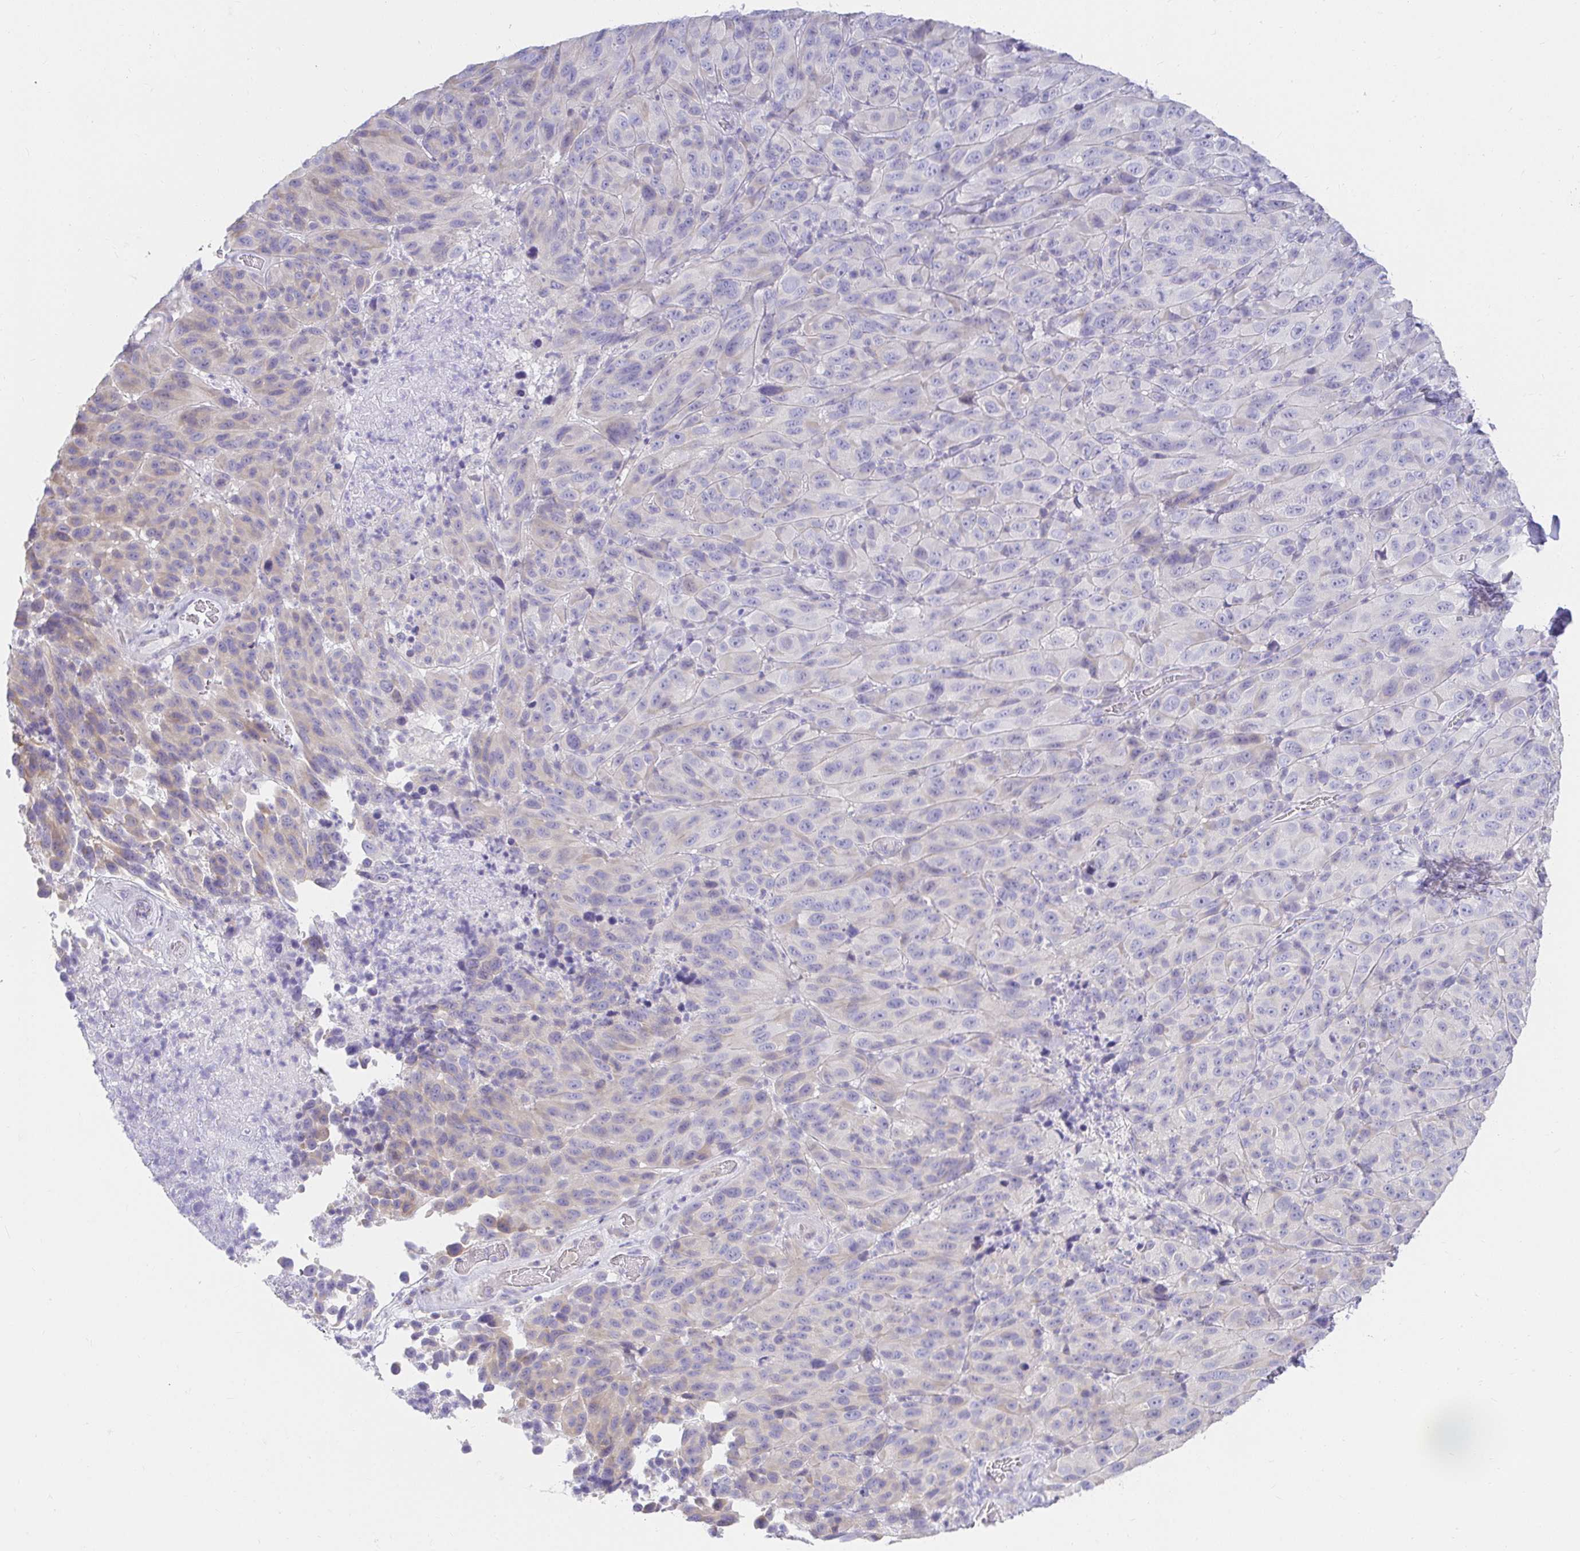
{"staining": {"intensity": "weak", "quantity": "<25%", "location": "cytoplasmic/membranous"}, "tissue": "melanoma", "cell_type": "Tumor cells", "image_type": "cancer", "snomed": [{"axis": "morphology", "description": "Malignant melanoma, NOS"}, {"axis": "topography", "description": "Skin"}], "caption": "This is a photomicrograph of immunohistochemistry (IHC) staining of malignant melanoma, which shows no positivity in tumor cells. (DAB immunohistochemistry (IHC) visualized using brightfield microscopy, high magnification).", "gene": "VGLL1", "patient": {"sex": "male", "age": 85}}